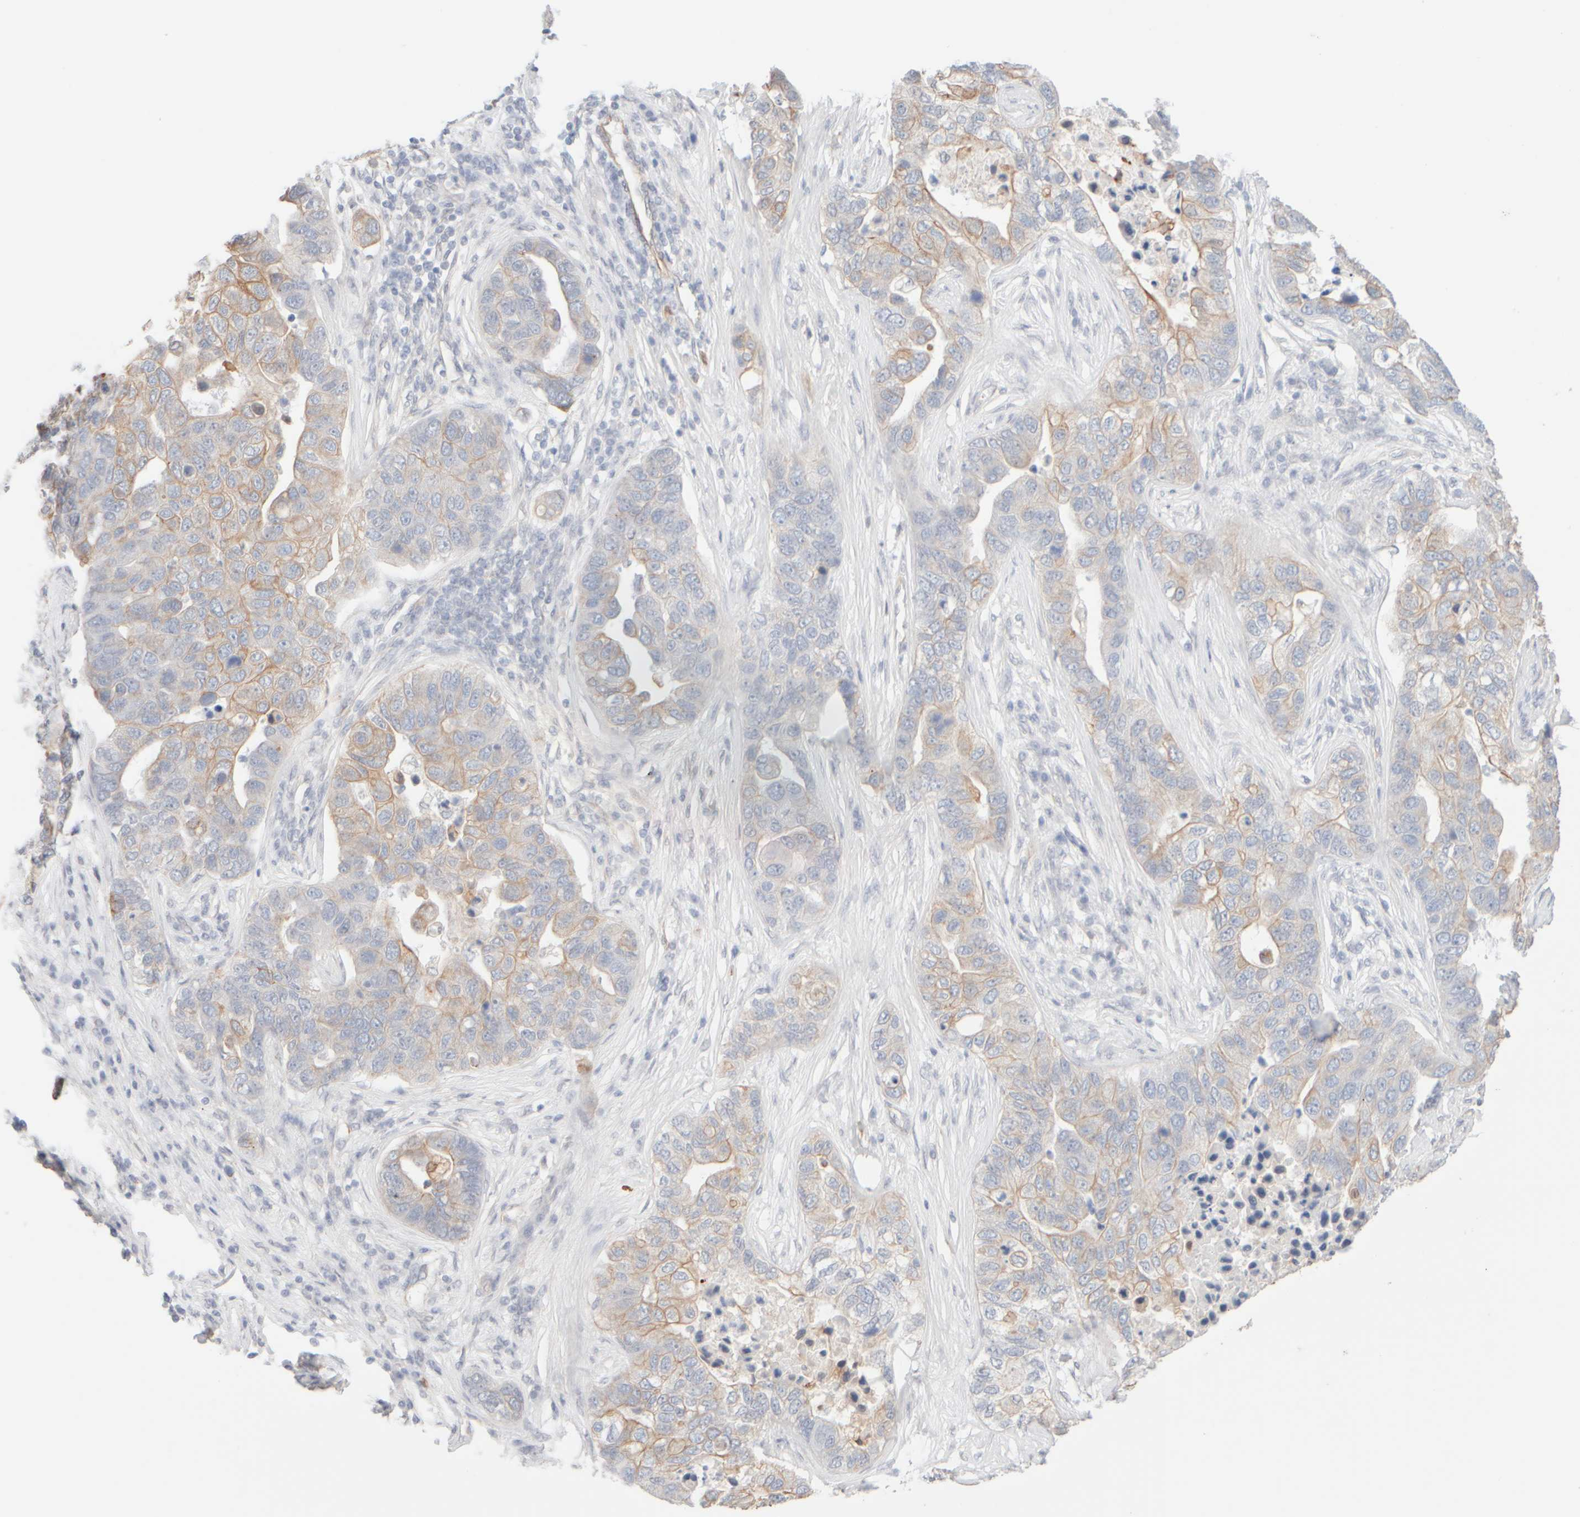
{"staining": {"intensity": "weak", "quantity": "25%-75%", "location": "cytoplasmic/membranous"}, "tissue": "pancreatic cancer", "cell_type": "Tumor cells", "image_type": "cancer", "snomed": [{"axis": "morphology", "description": "Adenocarcinoma, NOS"}, {"axis": "topography", "description": "Pancreas"}], "caption": "Human pancreatic adenocarcinoma stained for a protein (brown) reveals weak cytoplasmic/membranous positive staining in about 25%-75% of tumor cells.", "gene": "KRT15", "patient": {"sex": "female", "age": 61}}